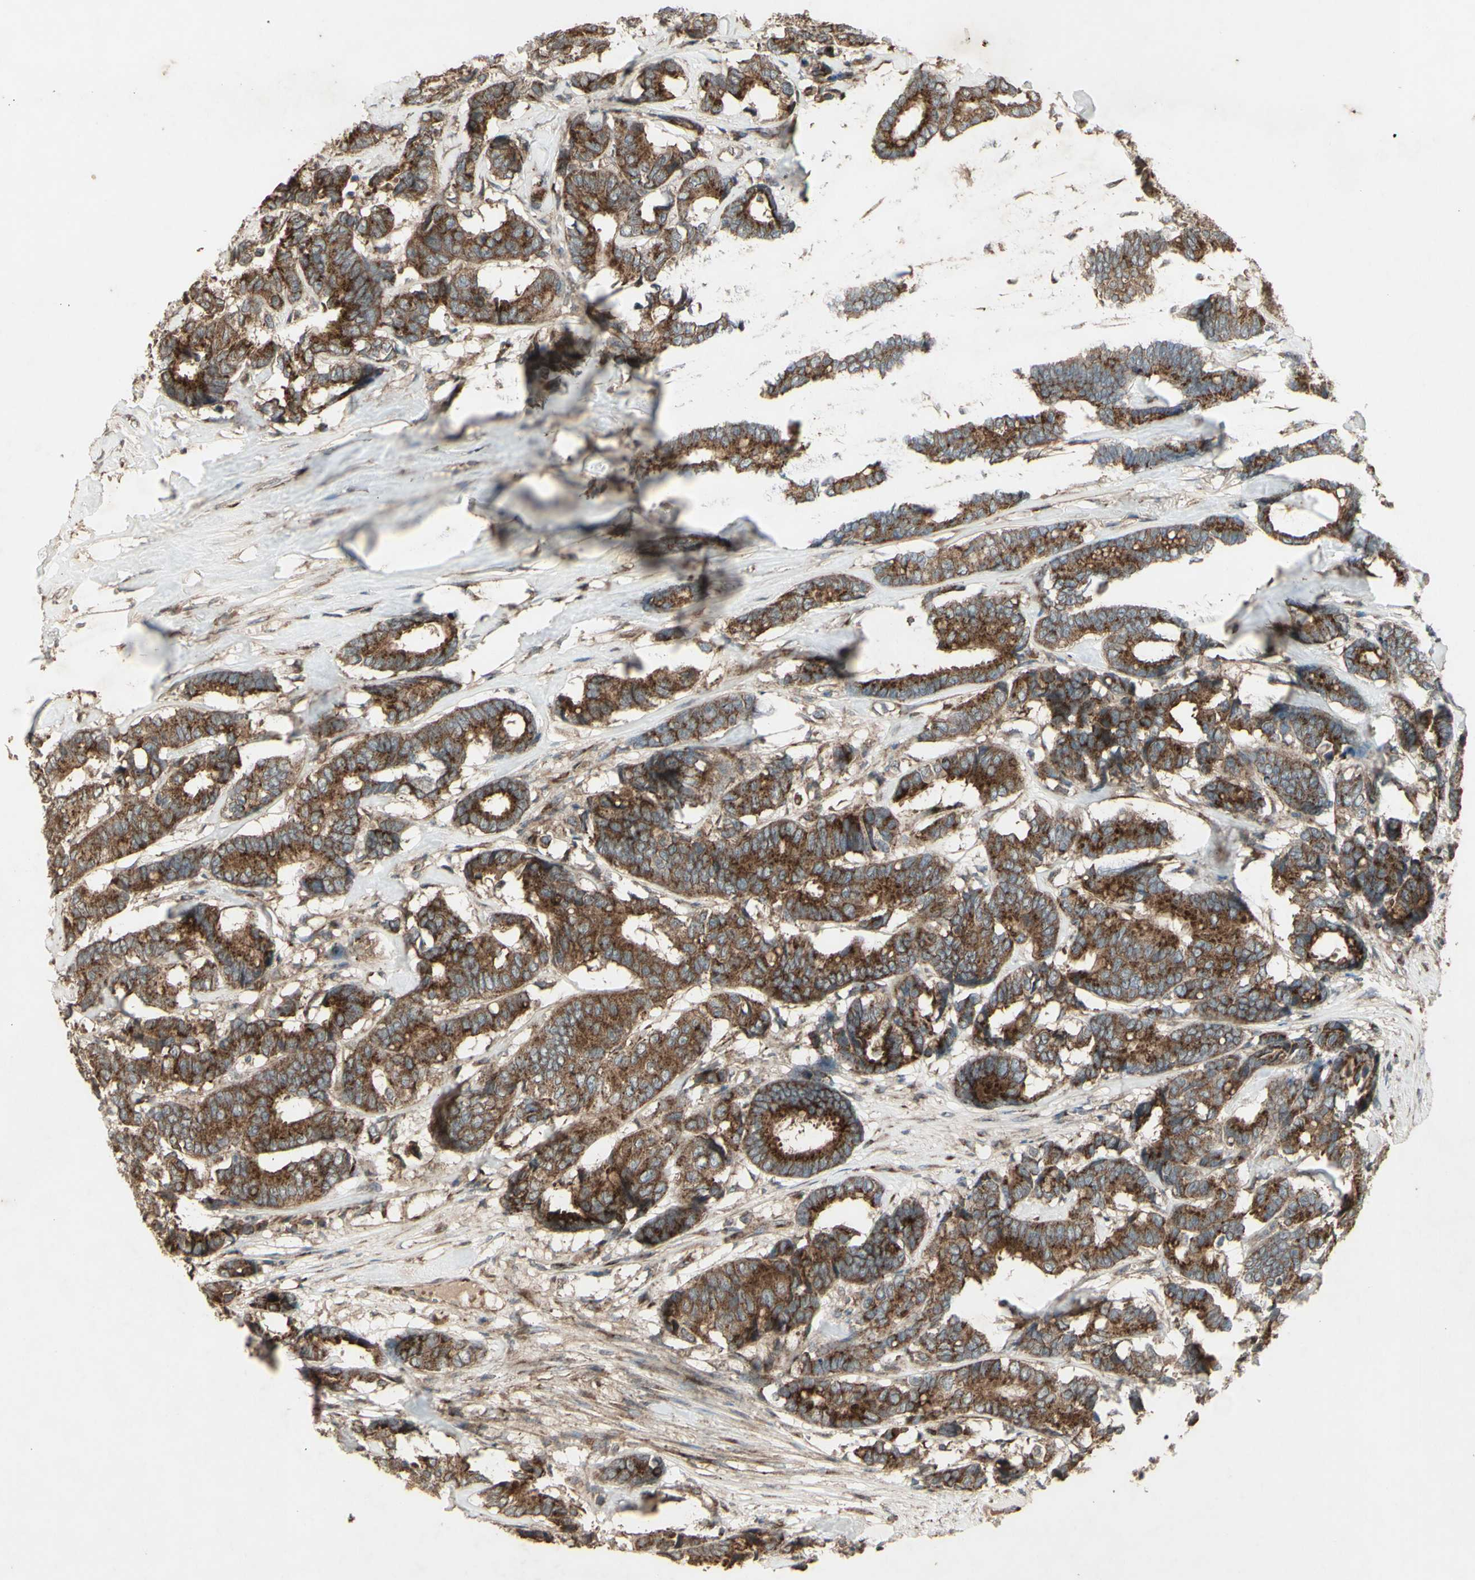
{"staining": {"intensity": "strong", "quantity": ">75%", "location": "cytoplasmic/membranous"}, "tissue": "breast cancer", "cell_type": "Tumor cells", "image_type": "cancer", "snomed": [{"axis": "morphology", "description": "Duct carcinoma"}, {"axis": "topography", "description": "Breast"}], "caption": "This is an image of immunohistochemistry (IHC) staining of invasive ductal carcinoma (breast), which shows strong expression in the cytoplasmic/membranous of tumor cells.", "gene": "AP1G1", "patient": {"sex": "female", "age": 87}}